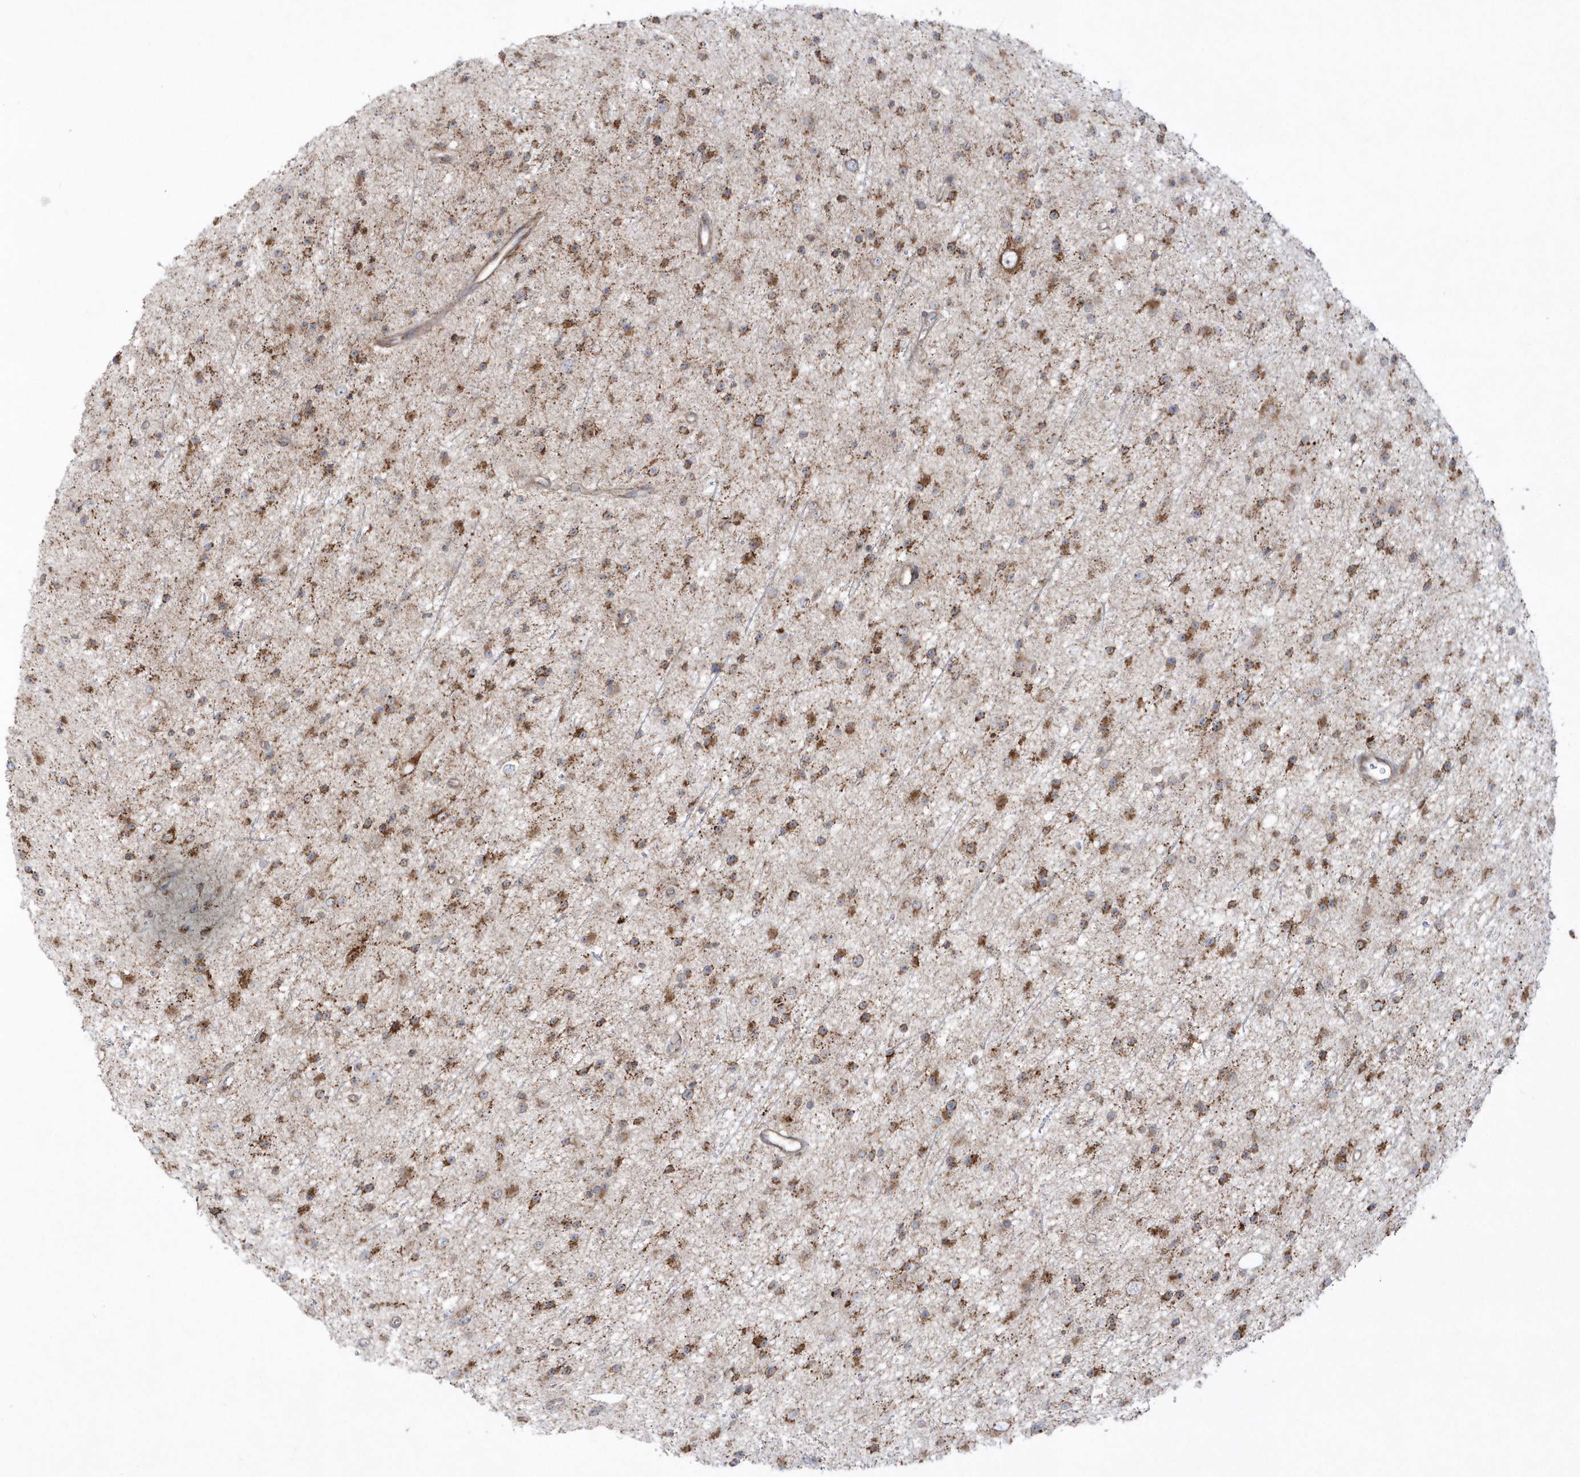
{"staining": {"intensity": "moderate", "quantity": ">75%", "location": "cytoplasmic/membranous"}, "tissue": "glioma", "cell_type": "Tumor cells", "image_type": "cancer", "snomed": [{"axis": "morphology", "description": "Glioma, malignant, Low grade"}, {"axis": "topography", "description": "Cerebral cortex"}], "caption": "Malignant low-grade glioma tissue exhibits moderate cytoplasmic/membranous positivity in about >75% of tumor cells", "gene": "SH3BP2", "patient": {"sex": "female", "age": 39}}